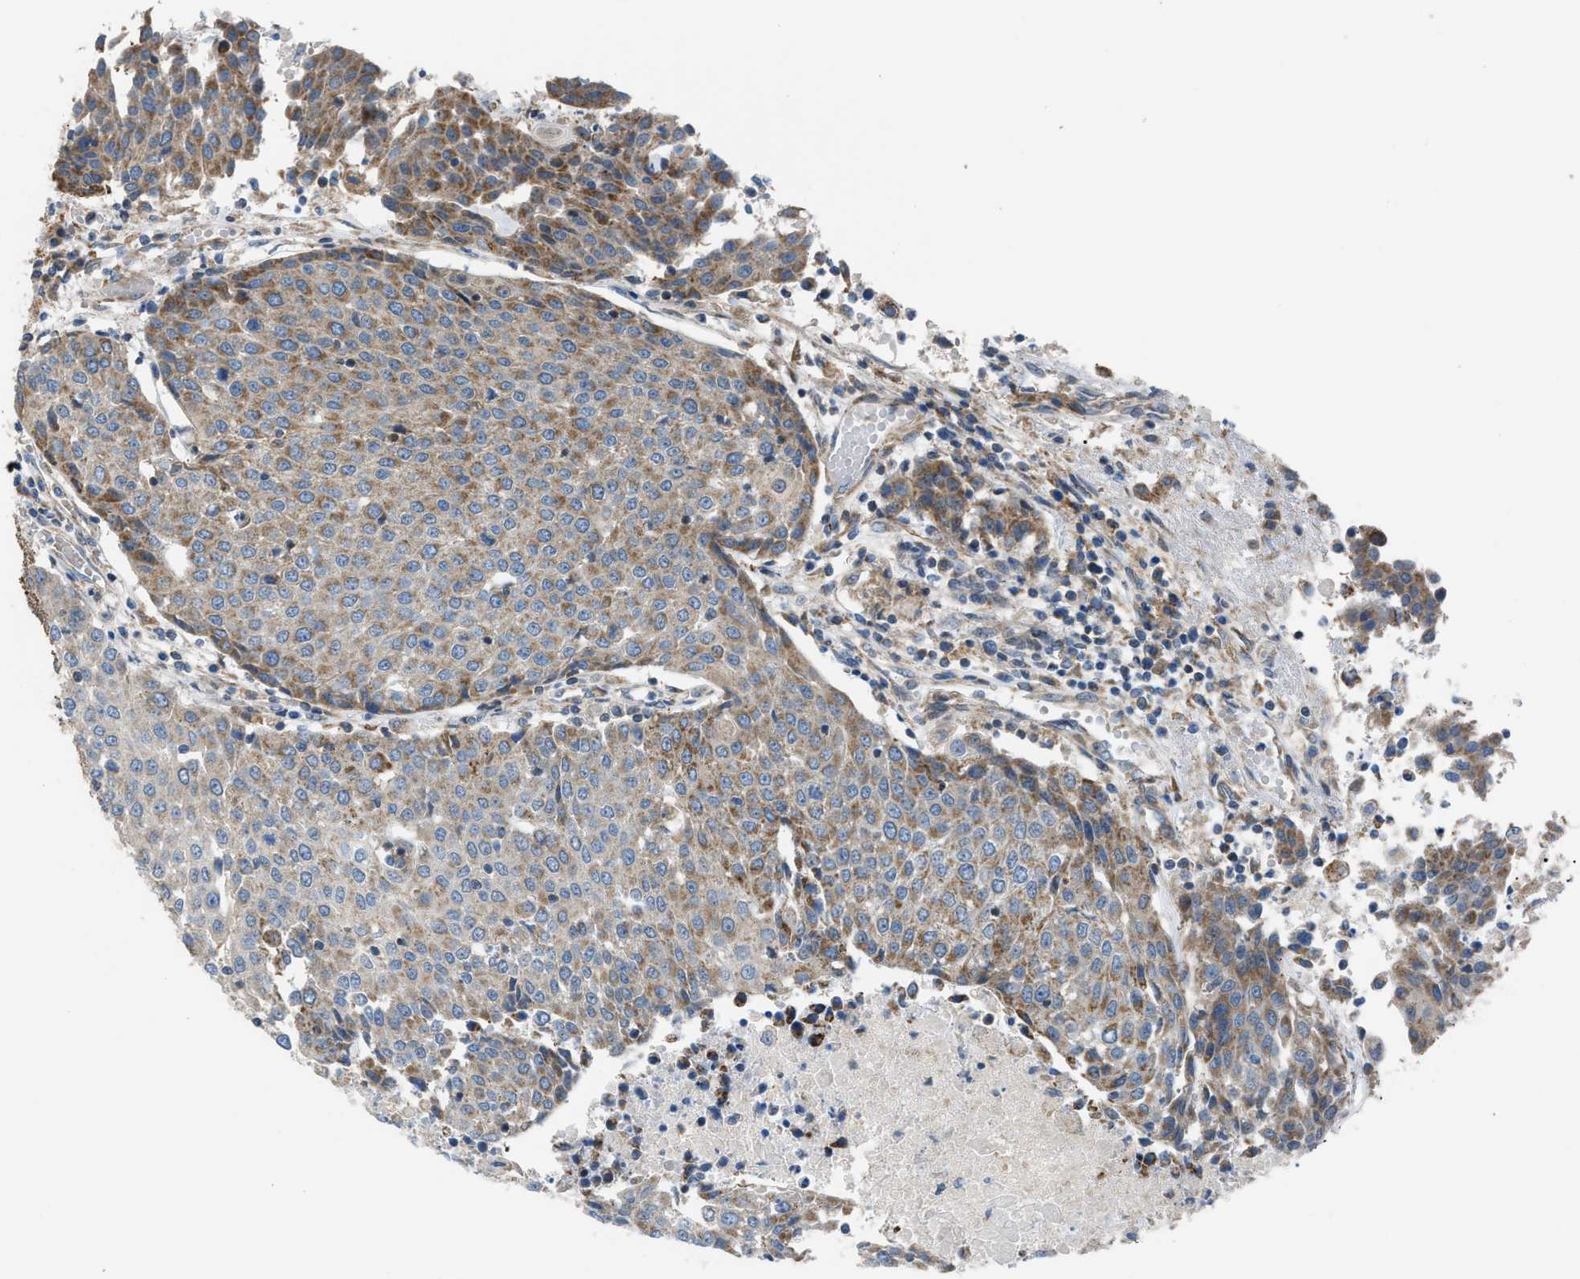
{"staining": {"intensity": "moderate", "quantity": "25%-75%", "location": "cytoplasmic/membranous"}, "tissue": "urothelial cancer", "cell_type": "Tumor cells", "image_type": "cancer", "snomed": [{"axis": "morphology", "description": "Urothelial carcinoma, High grade"}, {"axis": "topography", "description": "Urinary bladder"}], "caption": "Immunohistochemical staining of high-grade urothelial carcinoma shows moderate cytoplasmic/membranous protein expression in about 25%-75% of tumor cells.", "gene": "SLC10A3", "patient": {"sex": "female", "age": 85}}